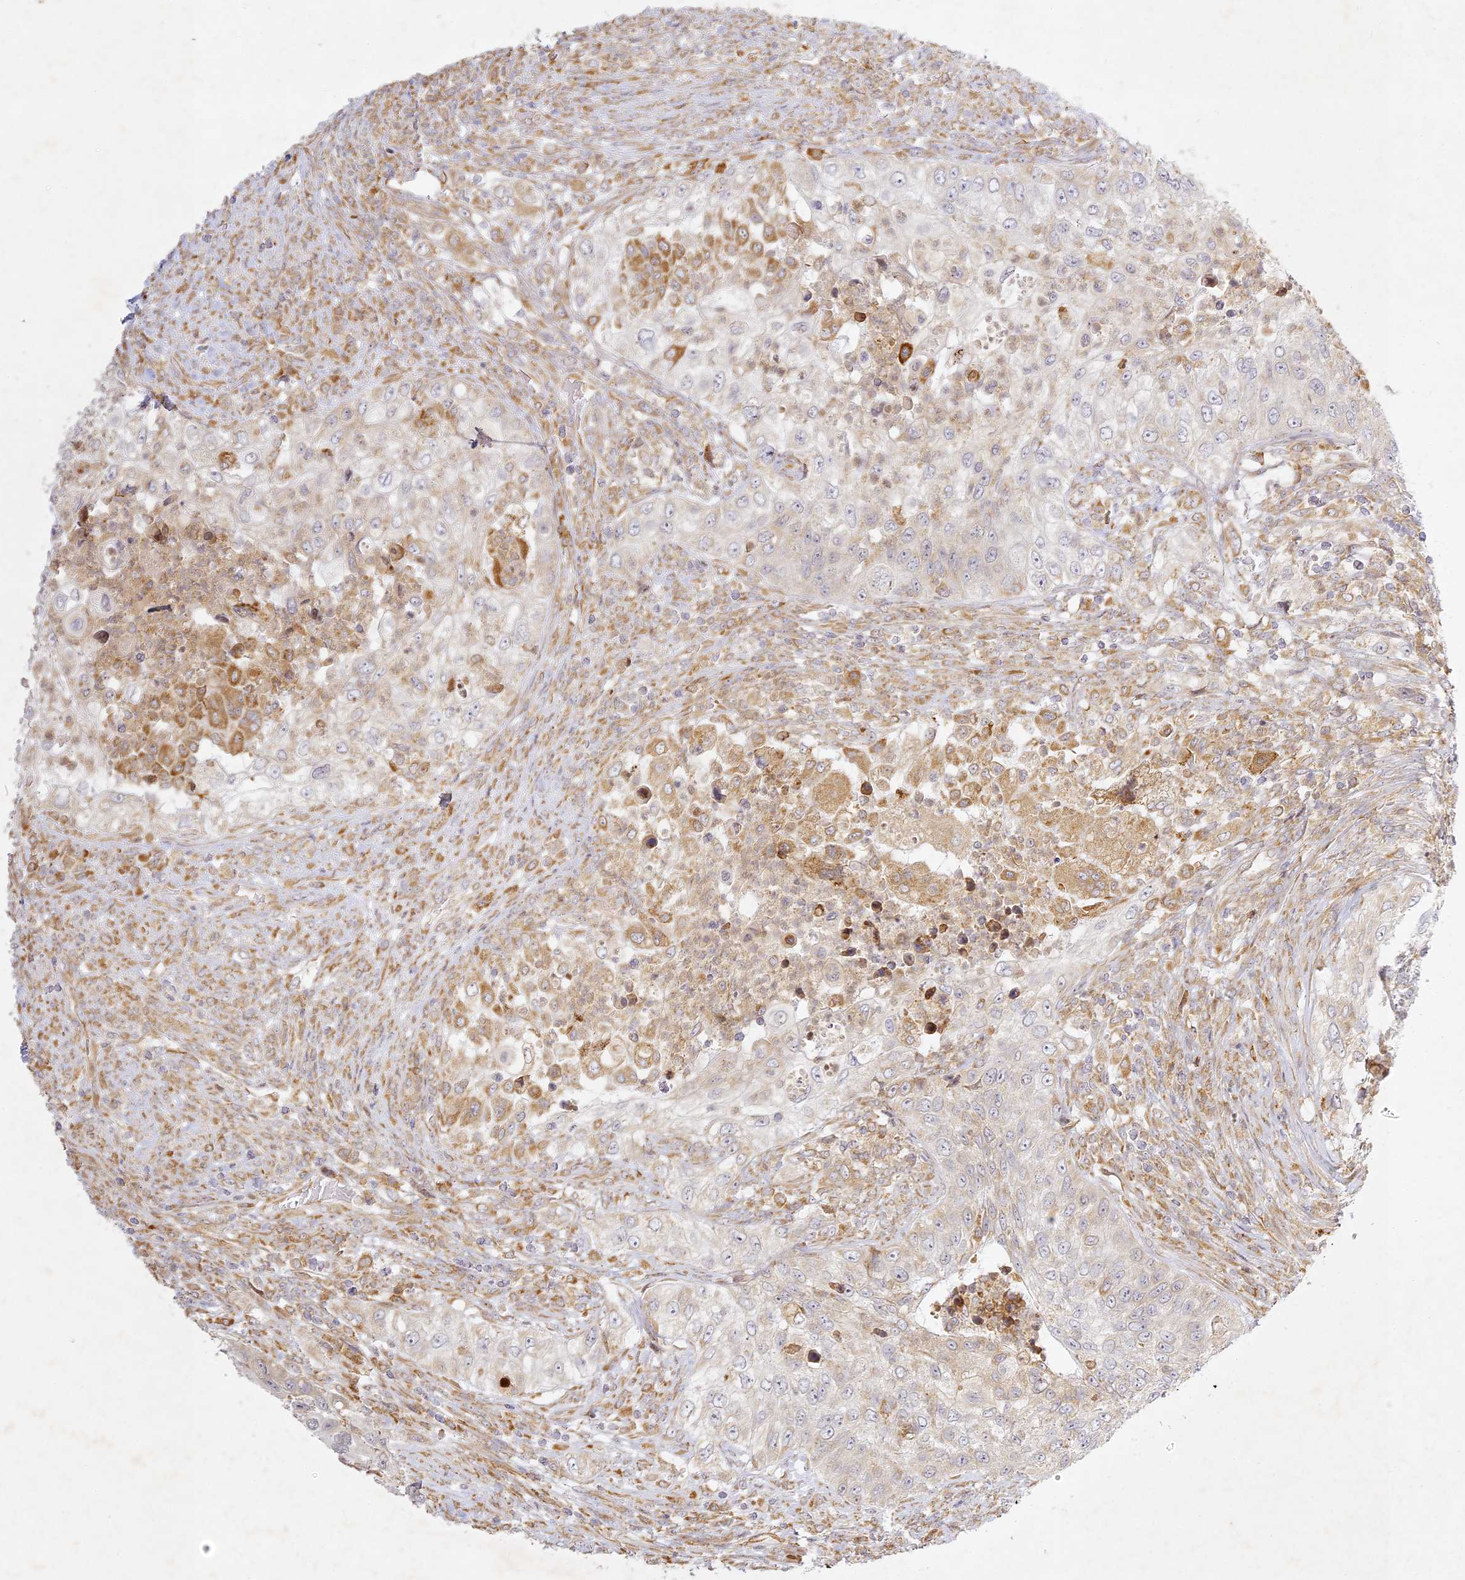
{"staining": {"intensity": "moderate", "quantity": "<25%", "location": "cytoplasmic/membranous"}, "tissue": "urothelial cancer", "cell_type": "Tumor cells", "image_type": "cancer", "snomed": [{"axis": "morphology", "description": "Urothelial carcinoma, High grade"}, {"axis": "topography", "description": "Urinary bladder"}], "caption": "DAB (3,3'-diaminobenzidine) immunohistochemical staining of human urothelial cancer shows moderate cytoplasmic/membranous protein staining in approximately <25% of tumor cells.", "gene": "SLC30A5", "patient": {"sex": "female", "age": 60}}